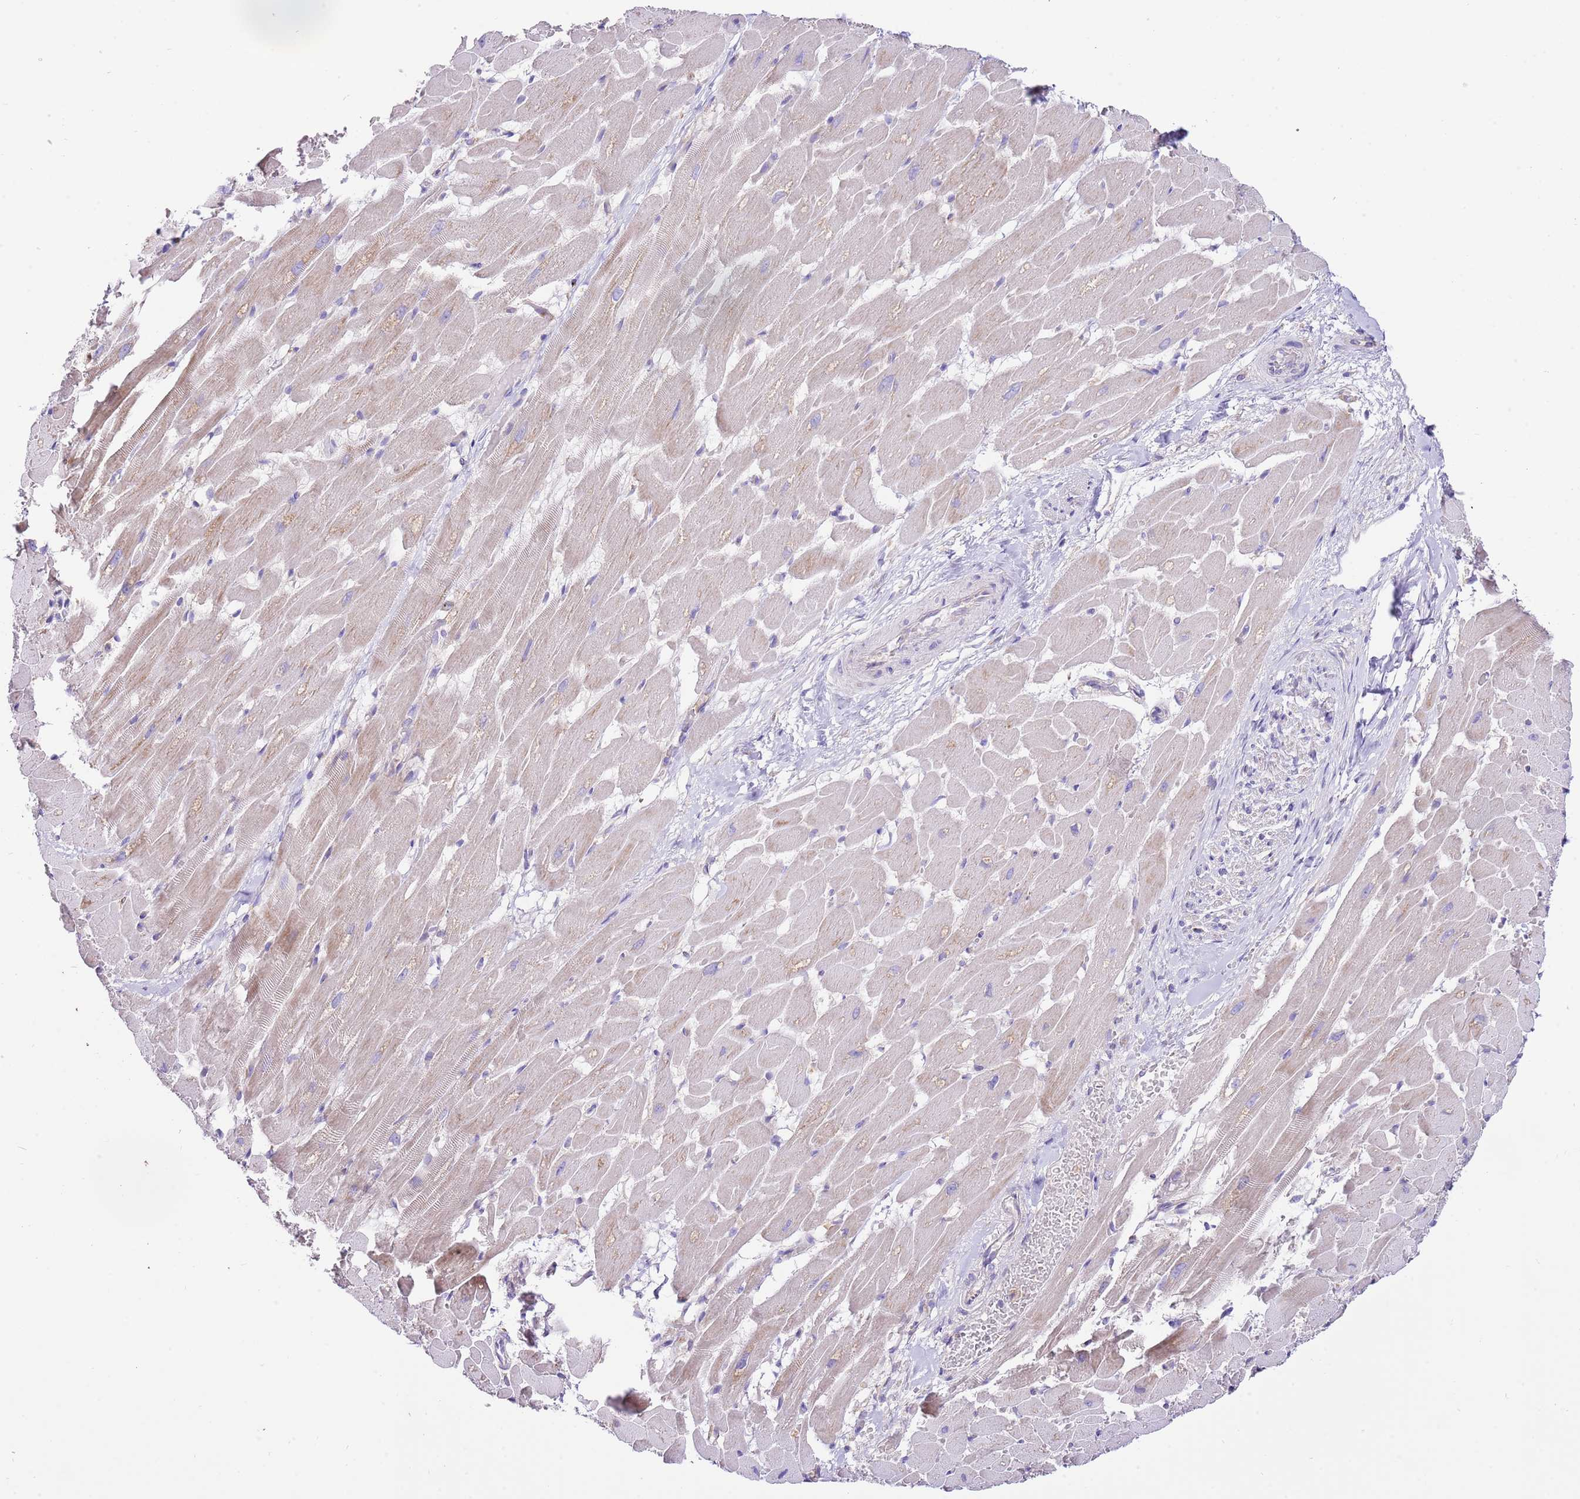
{"staining": {"intensity": "moderate", "quantity": "<25%", "location": "cytoplasmic/membranous"}, "tissue": "heart muscle", "cell_type": "Cardiomyocytes", "image_type": "normal", "snomed": [{"axis": "morphology", "description": "Normal tissue, NOS"}, {"axis": "topography", "description": "Heart"}], "caption": "IHC of benign human heart muscle reveals low levels of moderate cytoplasmic/membranous staining in about <25% of cardiomyocytes. (brown staining indicates protein expression, while blue staining denotes nuclei).", "gene": "RPS10", "patient": {"sex": "male", "age": 37}}